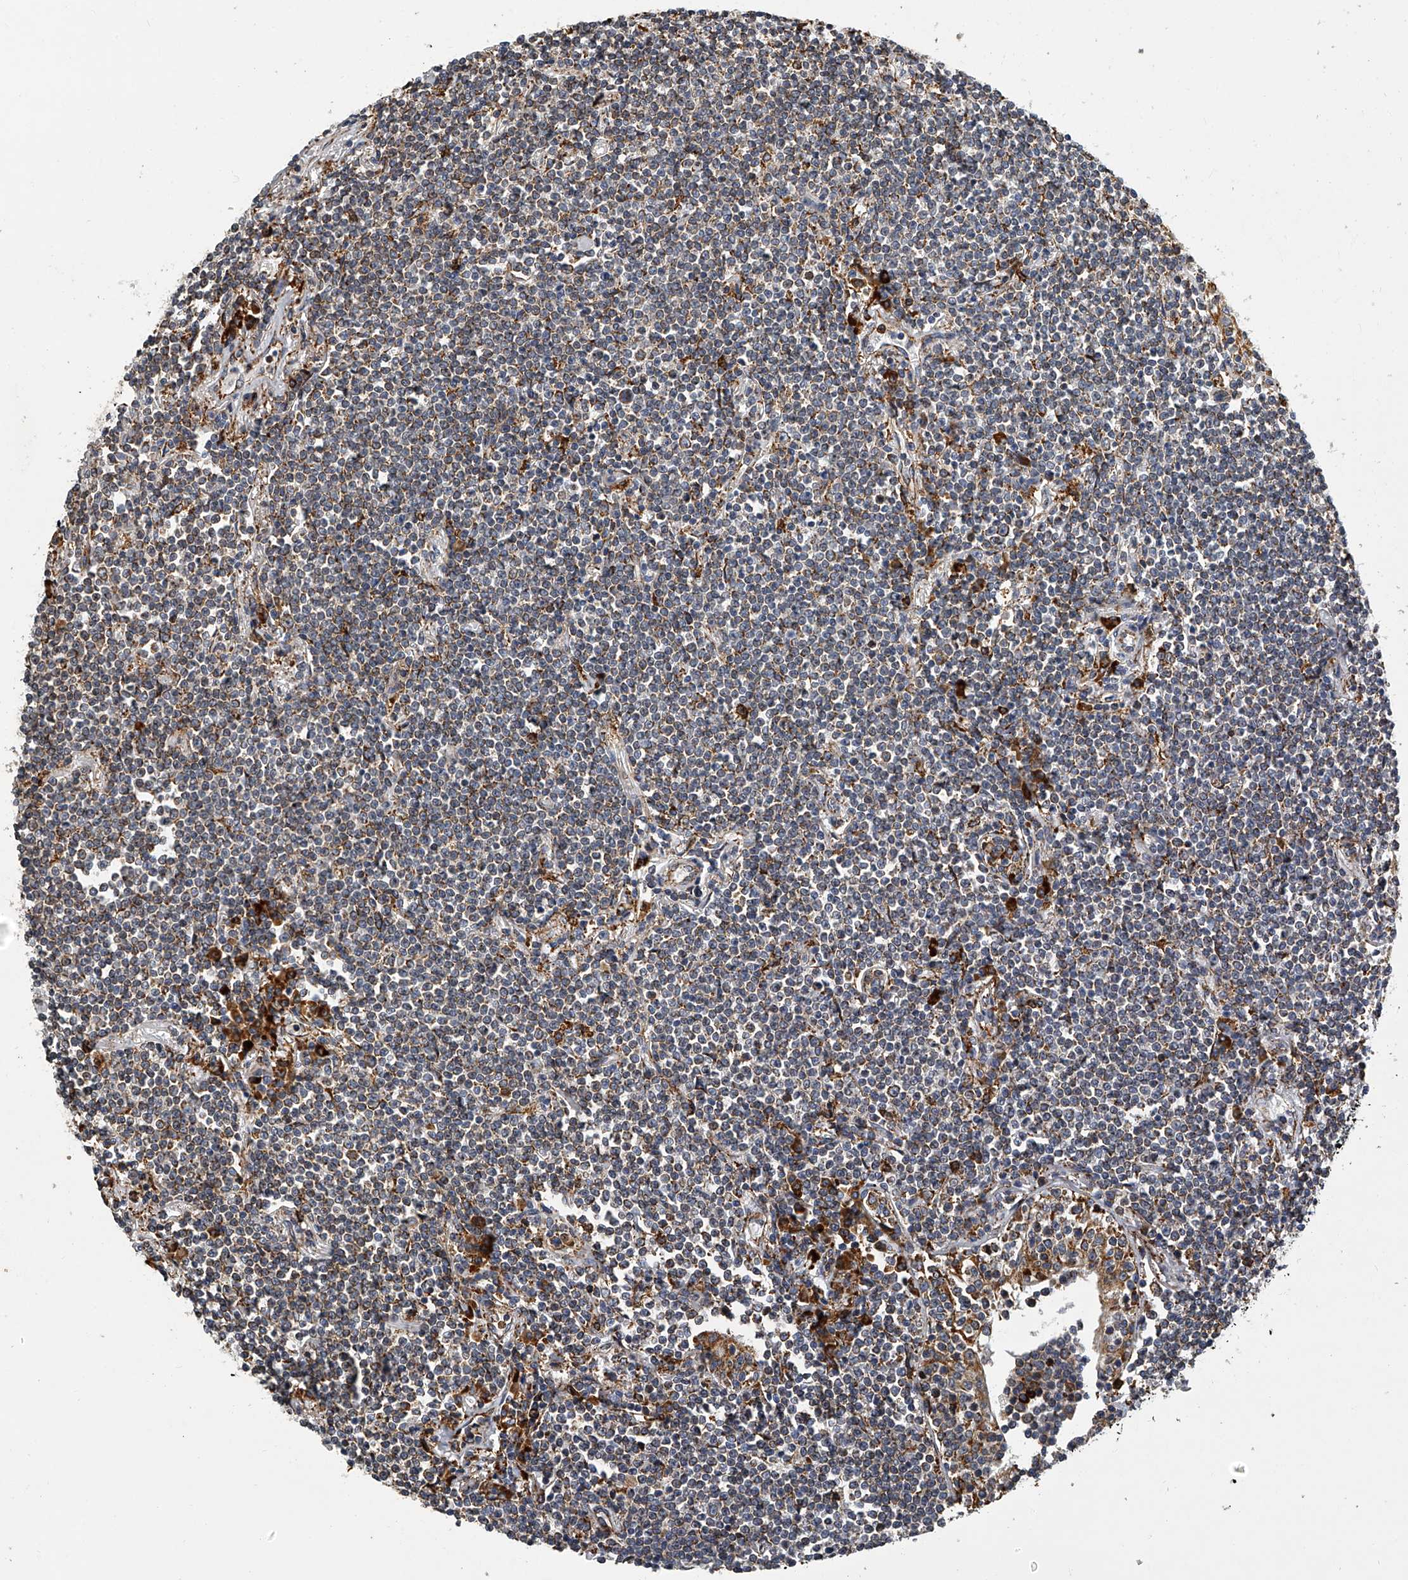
{"staining": {"intensity": "weak", "quantity": ">75%", "location": "cytoplasmic/membranous"}, "tissue": "lymphoma", "cell_type": "Tumor cells", "image_type": "cancer", "snomed": [{"axis": "morphology", "description": "Malignant lymphoma, non-Hodgkin's type, Low grade"}, {"axis": "topography", "description": "Lung"}], "caption": "DAB immunohistochemical staining of human lymphoma exhibits weak cytoplasmic/membranous protein positivity in about >75% of tumor cells. (Brightfield microscopy of DAB IHC at high magnification).", "gene": "TMEM63C", "patient": {"sex": "female", "age": 71}}